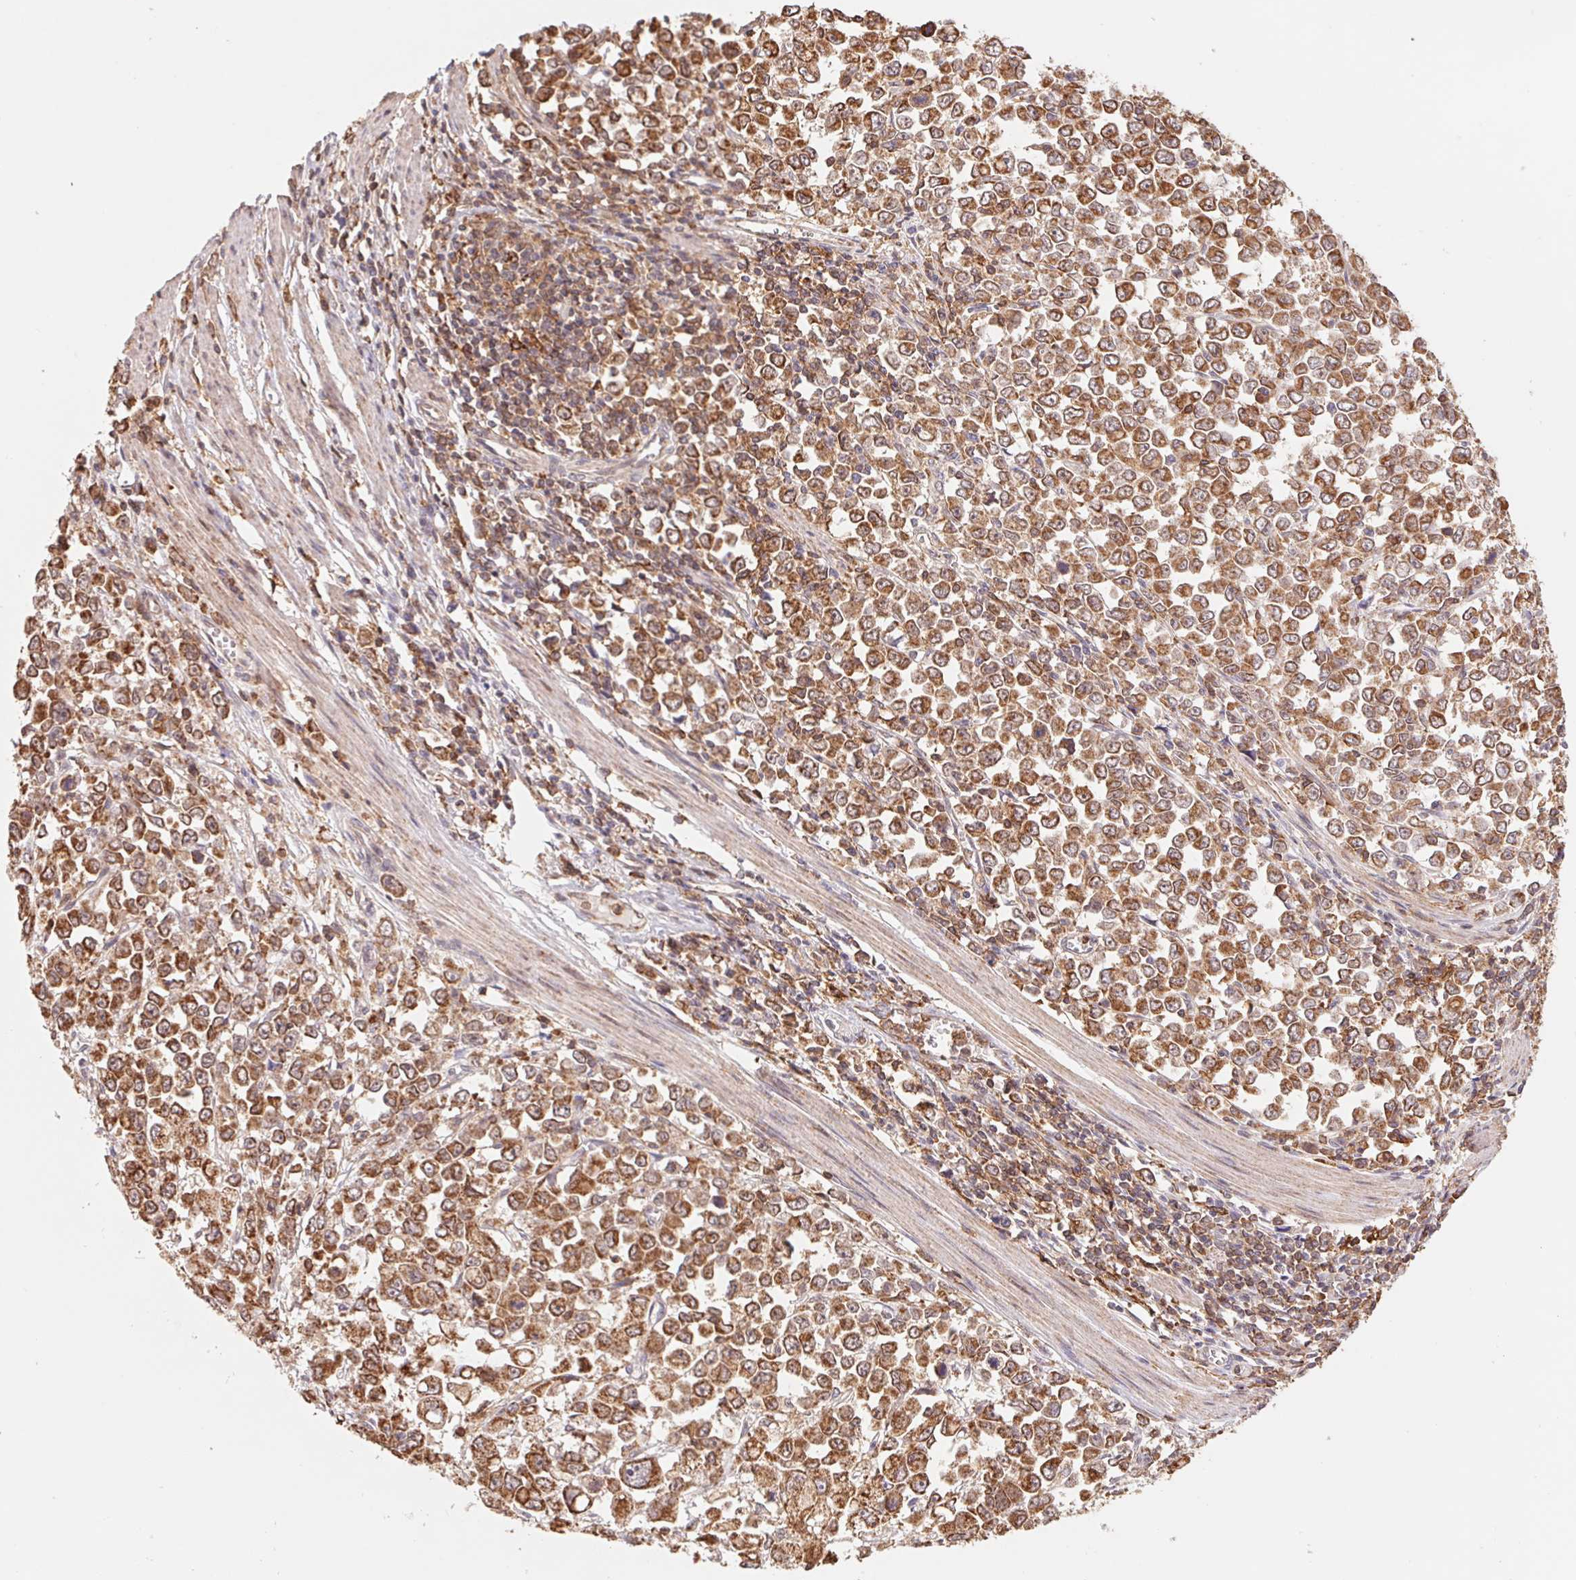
{"staining": {"intensity": "strong", "quantity": ">75%", "location": "cytoplasmic/membranous"}, "tissue": "stomach cancer", "cell_type": "Tumor cells", "image_type": "cancer", "snomed": [{"axis": "morphology", "description": "Adenocarcinoma, NOS"}, {"axis": "topography", "description": "Stomach, upper"}], "caption": "Stomach cancer (adenocarcinoma) tissue exhibits strong cytoplasmic/membranous positivity in about >75% of tumor cells, visualized by immunohistochemistry.", "gene": "URM1", "patient": {"sex": "male", "age": 70}}